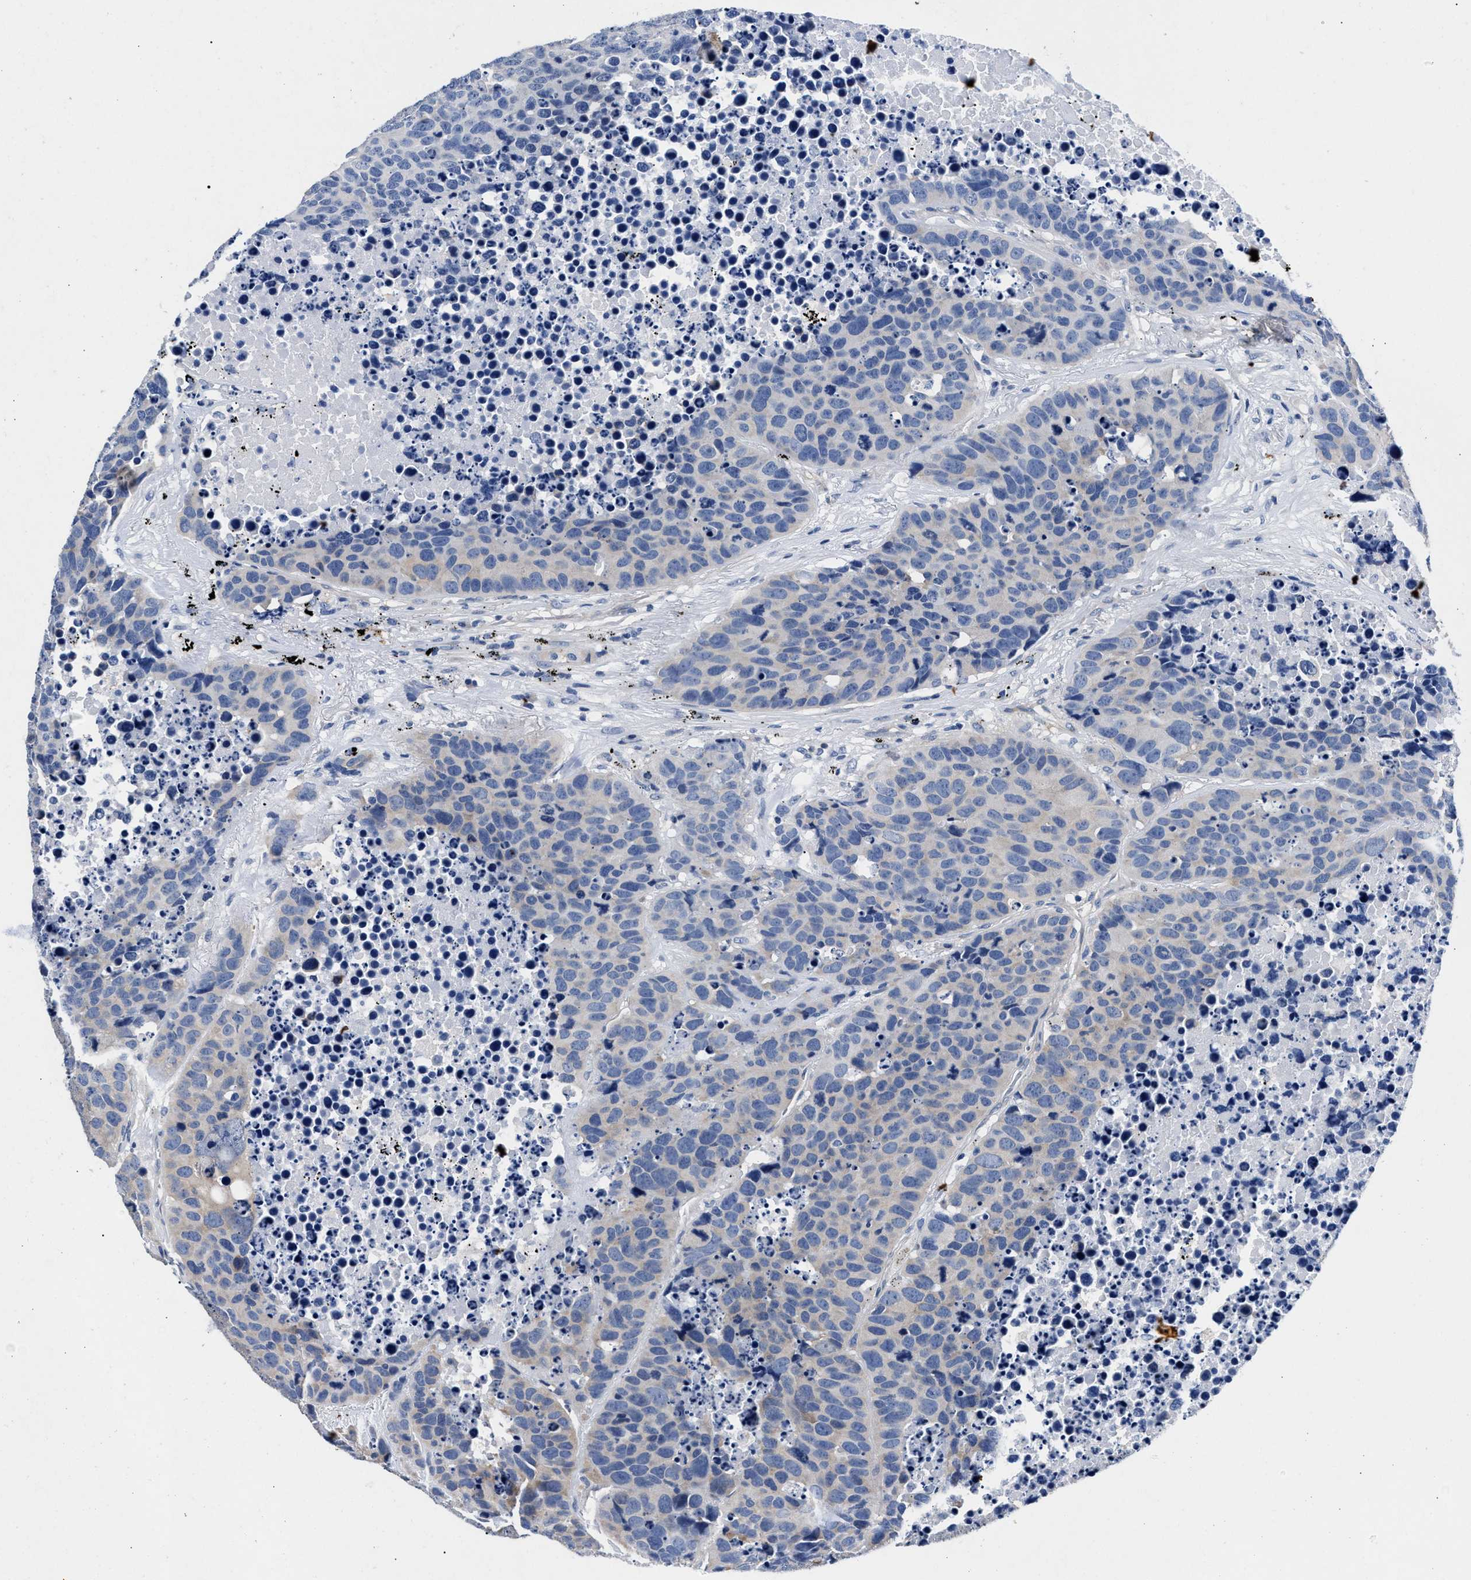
{"staining": {"intensity": "negative", "quantity": "none", "location": "none"}, "tissue": "carcinoid", "cell_type": "Tumor cells", "image_type": "cancer", "snomed": [{"axis": "morphology", "description": "Carcinoid, malignant, NOS"}, {"axis": "topography", "description": "Lung"}], "caption": "Immunohistochemistry (IHC) of carcinoid displays no staining in tumor cells.", "gene": "P2RY4", "patient": {"sex": "male", "age": 60}}